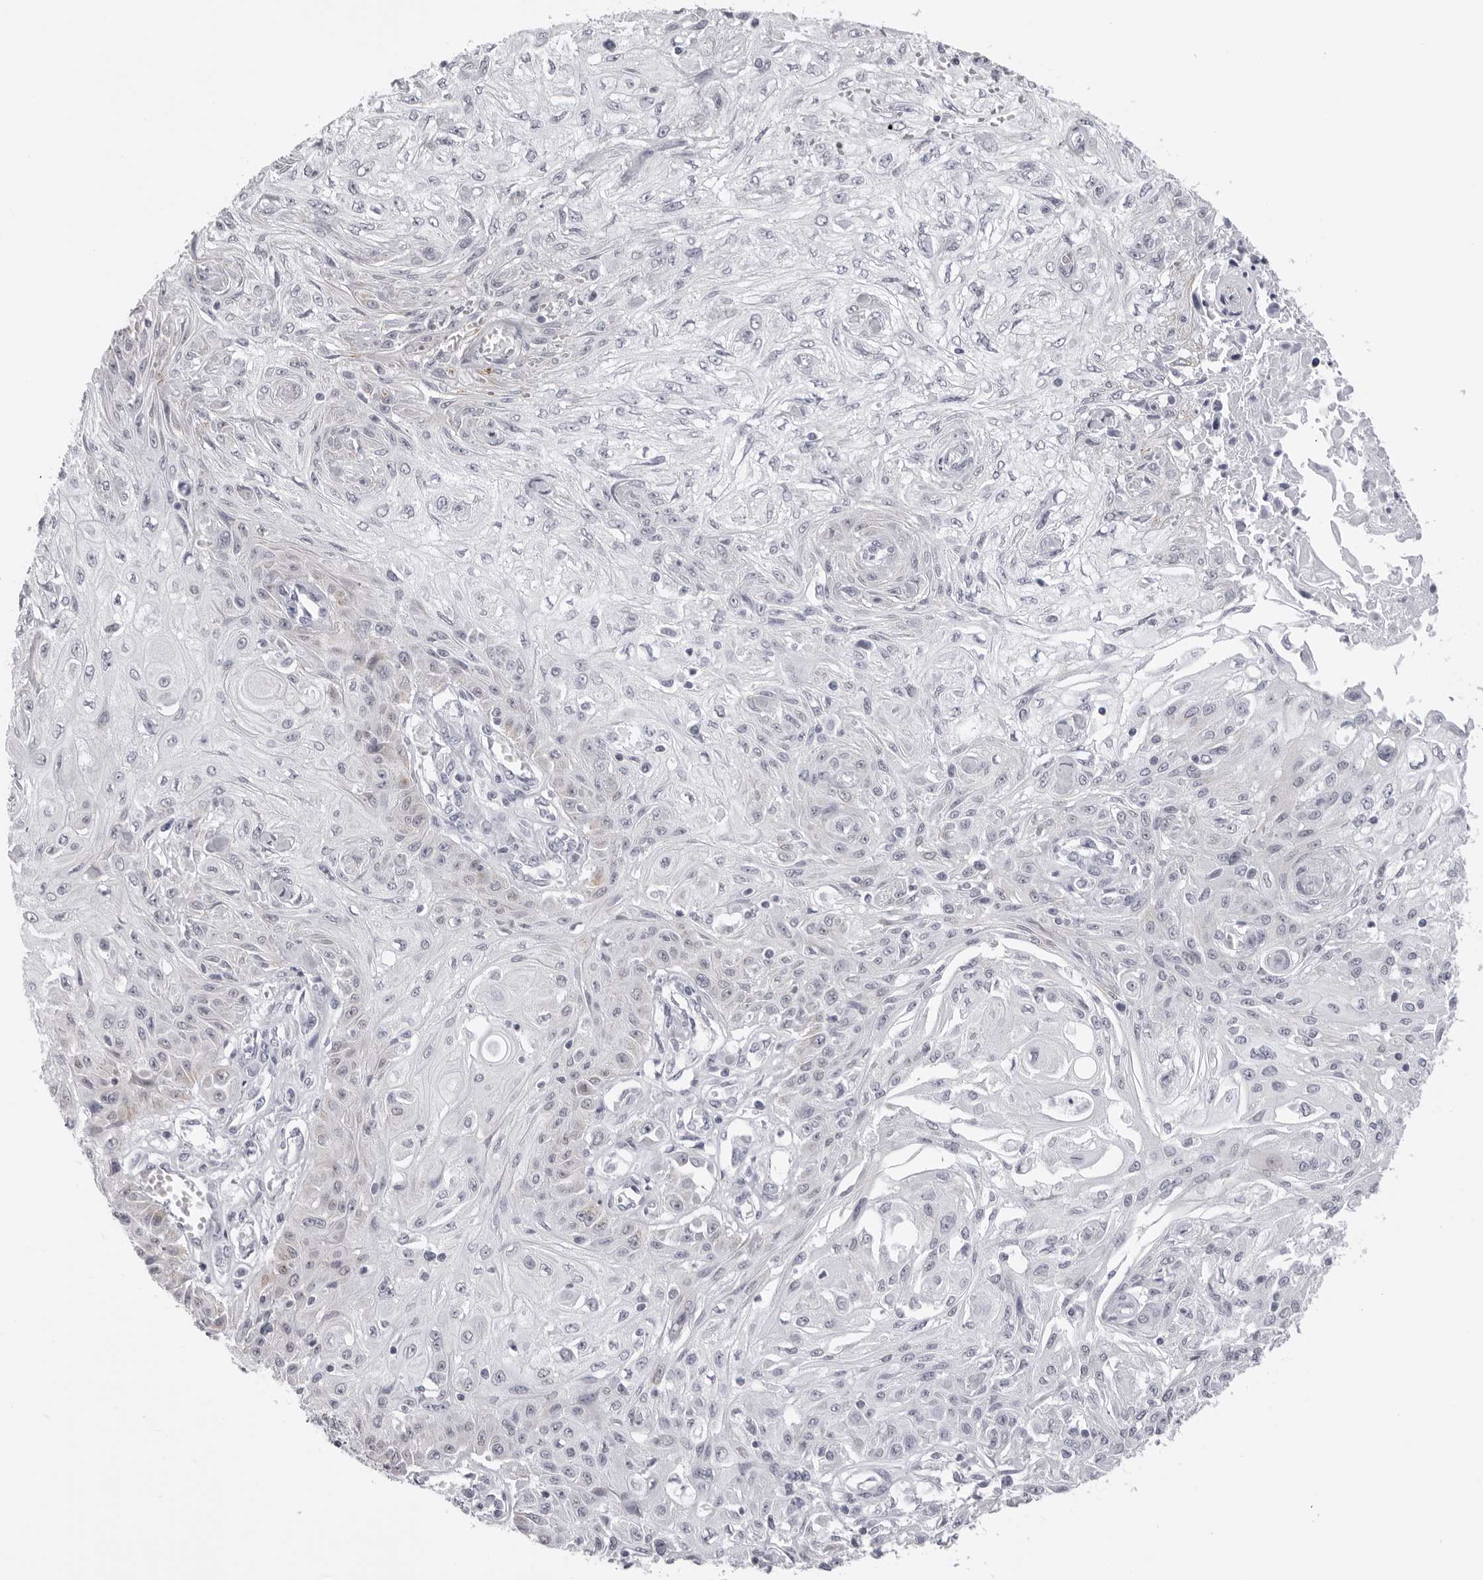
{"staining": {"intensity": "negative", "quantity": "none", "location": "none"}, "tissue": "skin cancer", "cell_type": "Tumor cells", "image_type": "cancer", "snomed": [{"axis": "morphology", "description": "Squamous cell carcinoma, NOS"}, {"axis": "morphology", "description": "Squamous cell carcinoma, metastatic, NOS"}, {"axis": "topography", "description": "Skin"}, {"axis": "topography", "description": "Lymph node"}], "caption": "Tumor cells show no significant protein expression in skin squamous cell carcinoma.", "gene": "DNALI1", "patient": {"sex": "male", "age": 75}}